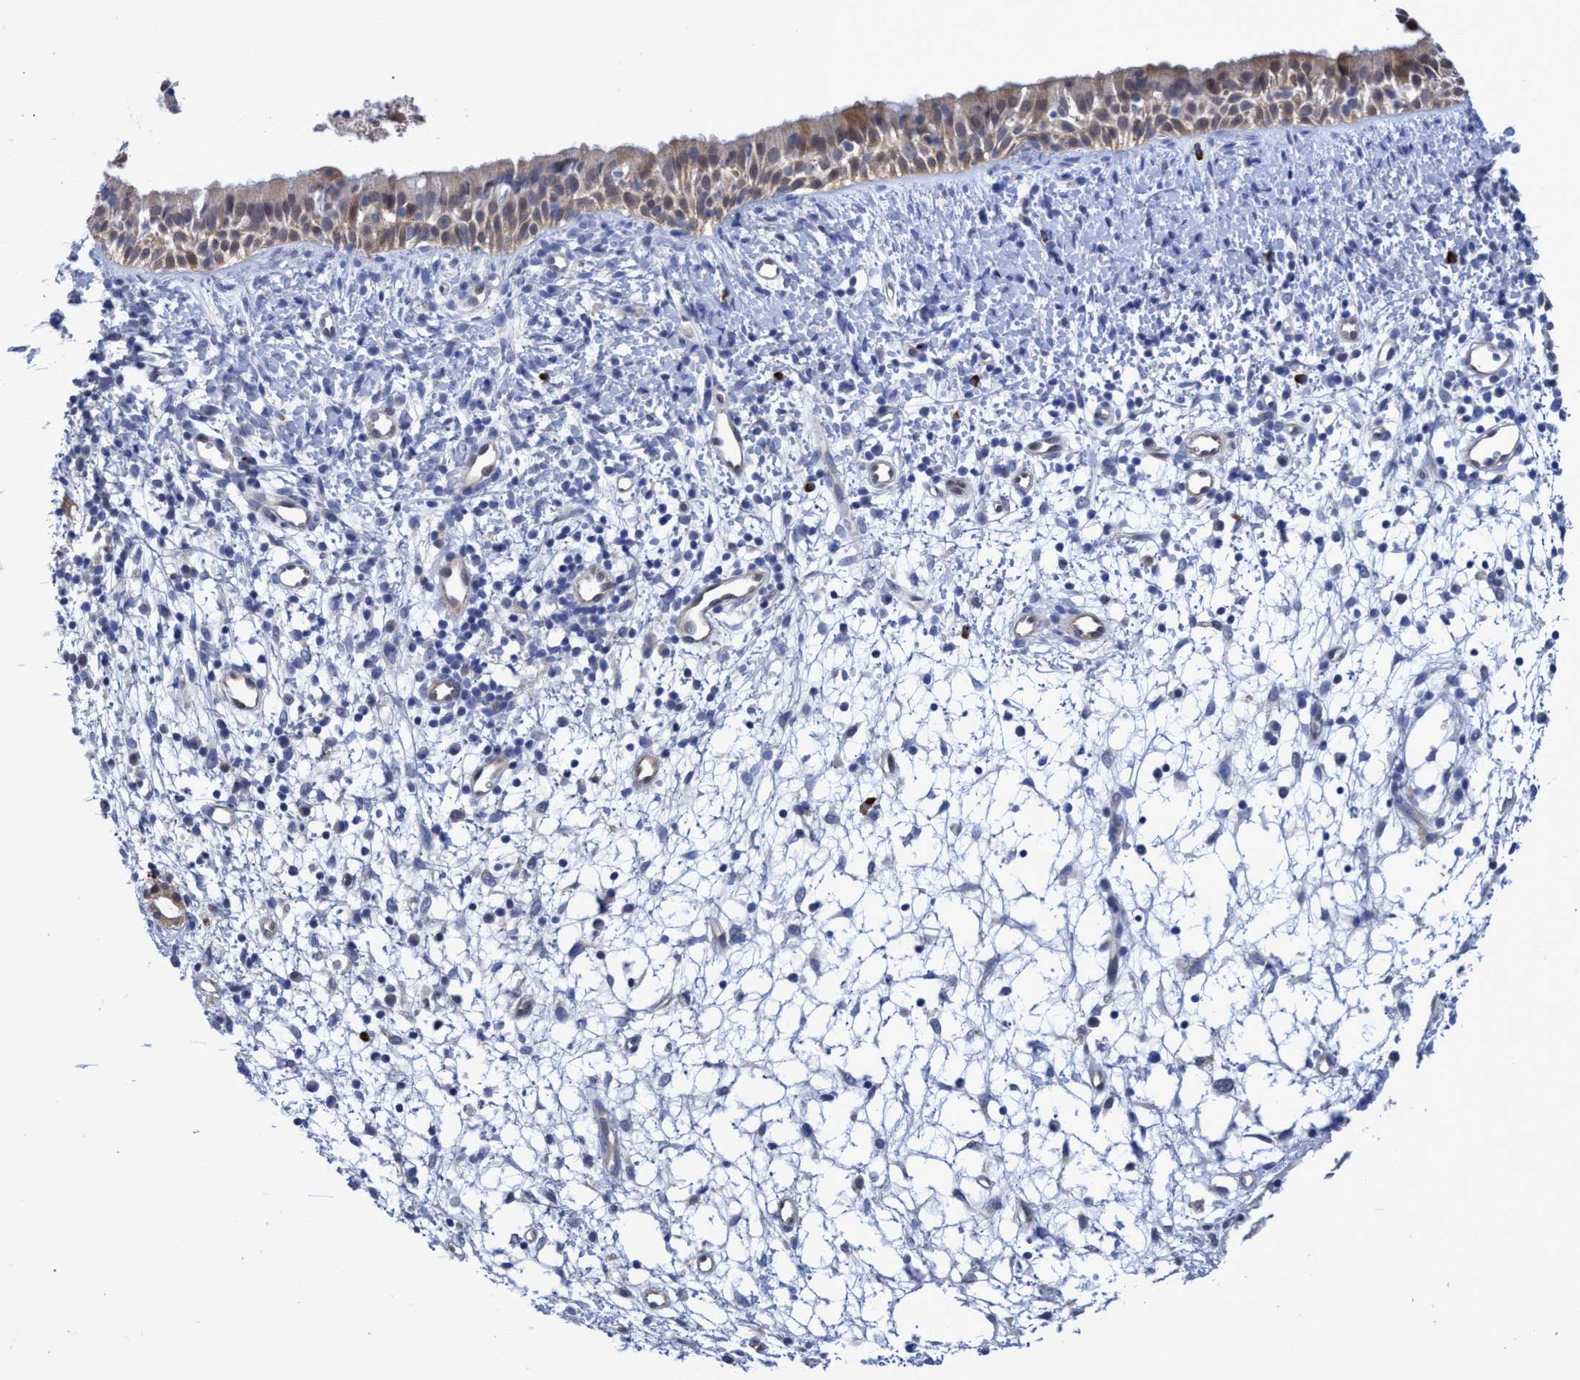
{"staining": {"intensity": "weak", "quantity": "25%-75%", "location": "cytoplasmic/membranous"}, "tissue": "nasopharynx", "cell_type": "Respiratory epithelial cells", "image_type": "normal", "snomed": [{"axis": "morphology", "description": "Normal tissue, NOS"}, {"axis": "topography", "description": "Nasopharynx"}], "caption": "Nasopharynx stained for a protein (brown) reveals weak cytoplasmic/membranous positive positivity in approximately 25%-75% of respiratory epithelial cells.", "gene": "PNPO", "patient": {"sex": "male", "age": 22}}